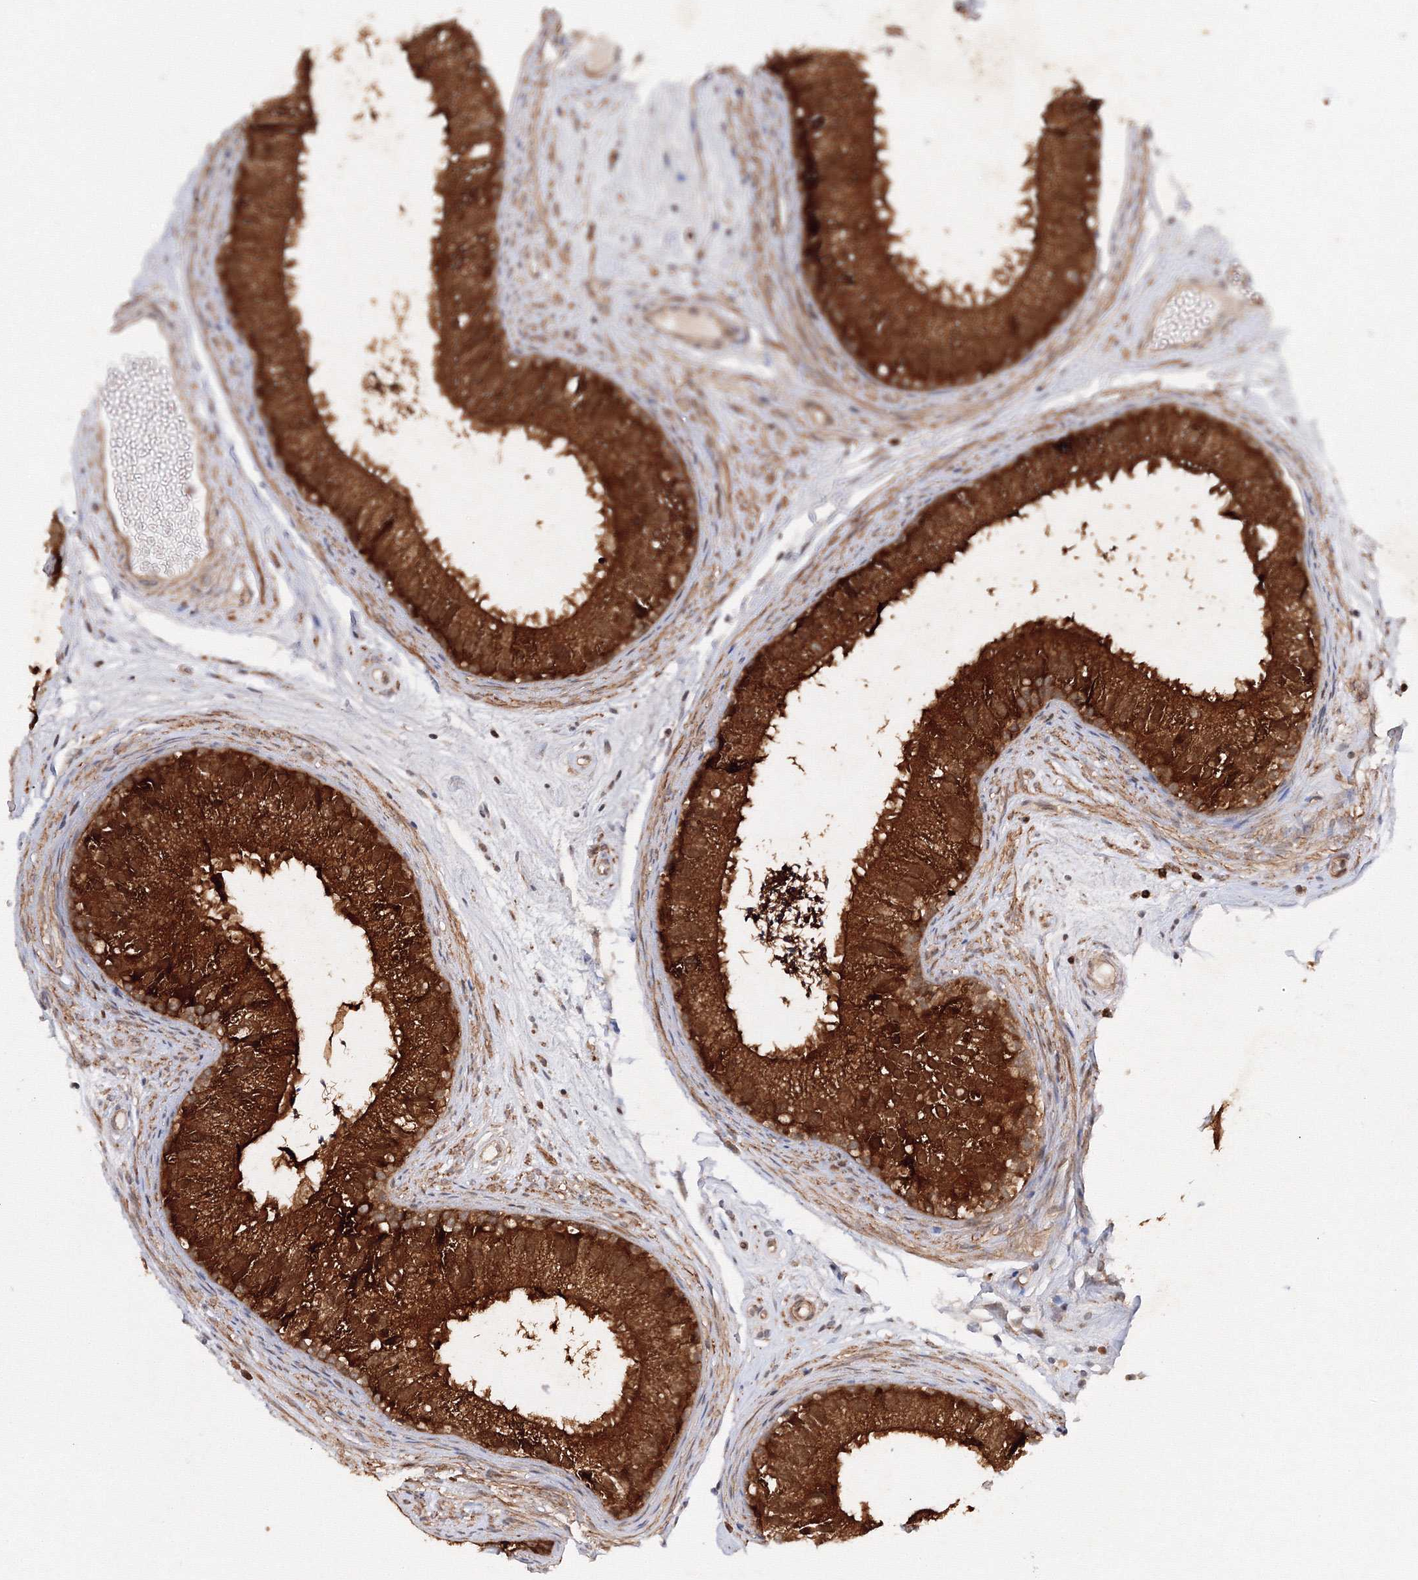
{"staining": {"intensity": "strong", "quantity": ">75%", "location": "cytoplasmic/membranous"}, "tissue": "epididymis", "cell_type": "Glandular cells", "image_type": "normal", "snomed": [{"axis": "morphology", "description": "Normal tissue, NOS"}, {"axis": "topography", "description": "Epididymis"}], "caption": "Glandular cells demonstrate high levels of strong cytoplasmic/membranous staining in approximately >75% of cells in unremarkable human epididymis.", "gene": "DCTD", "patient": {"sex": "male", "age": 77}}